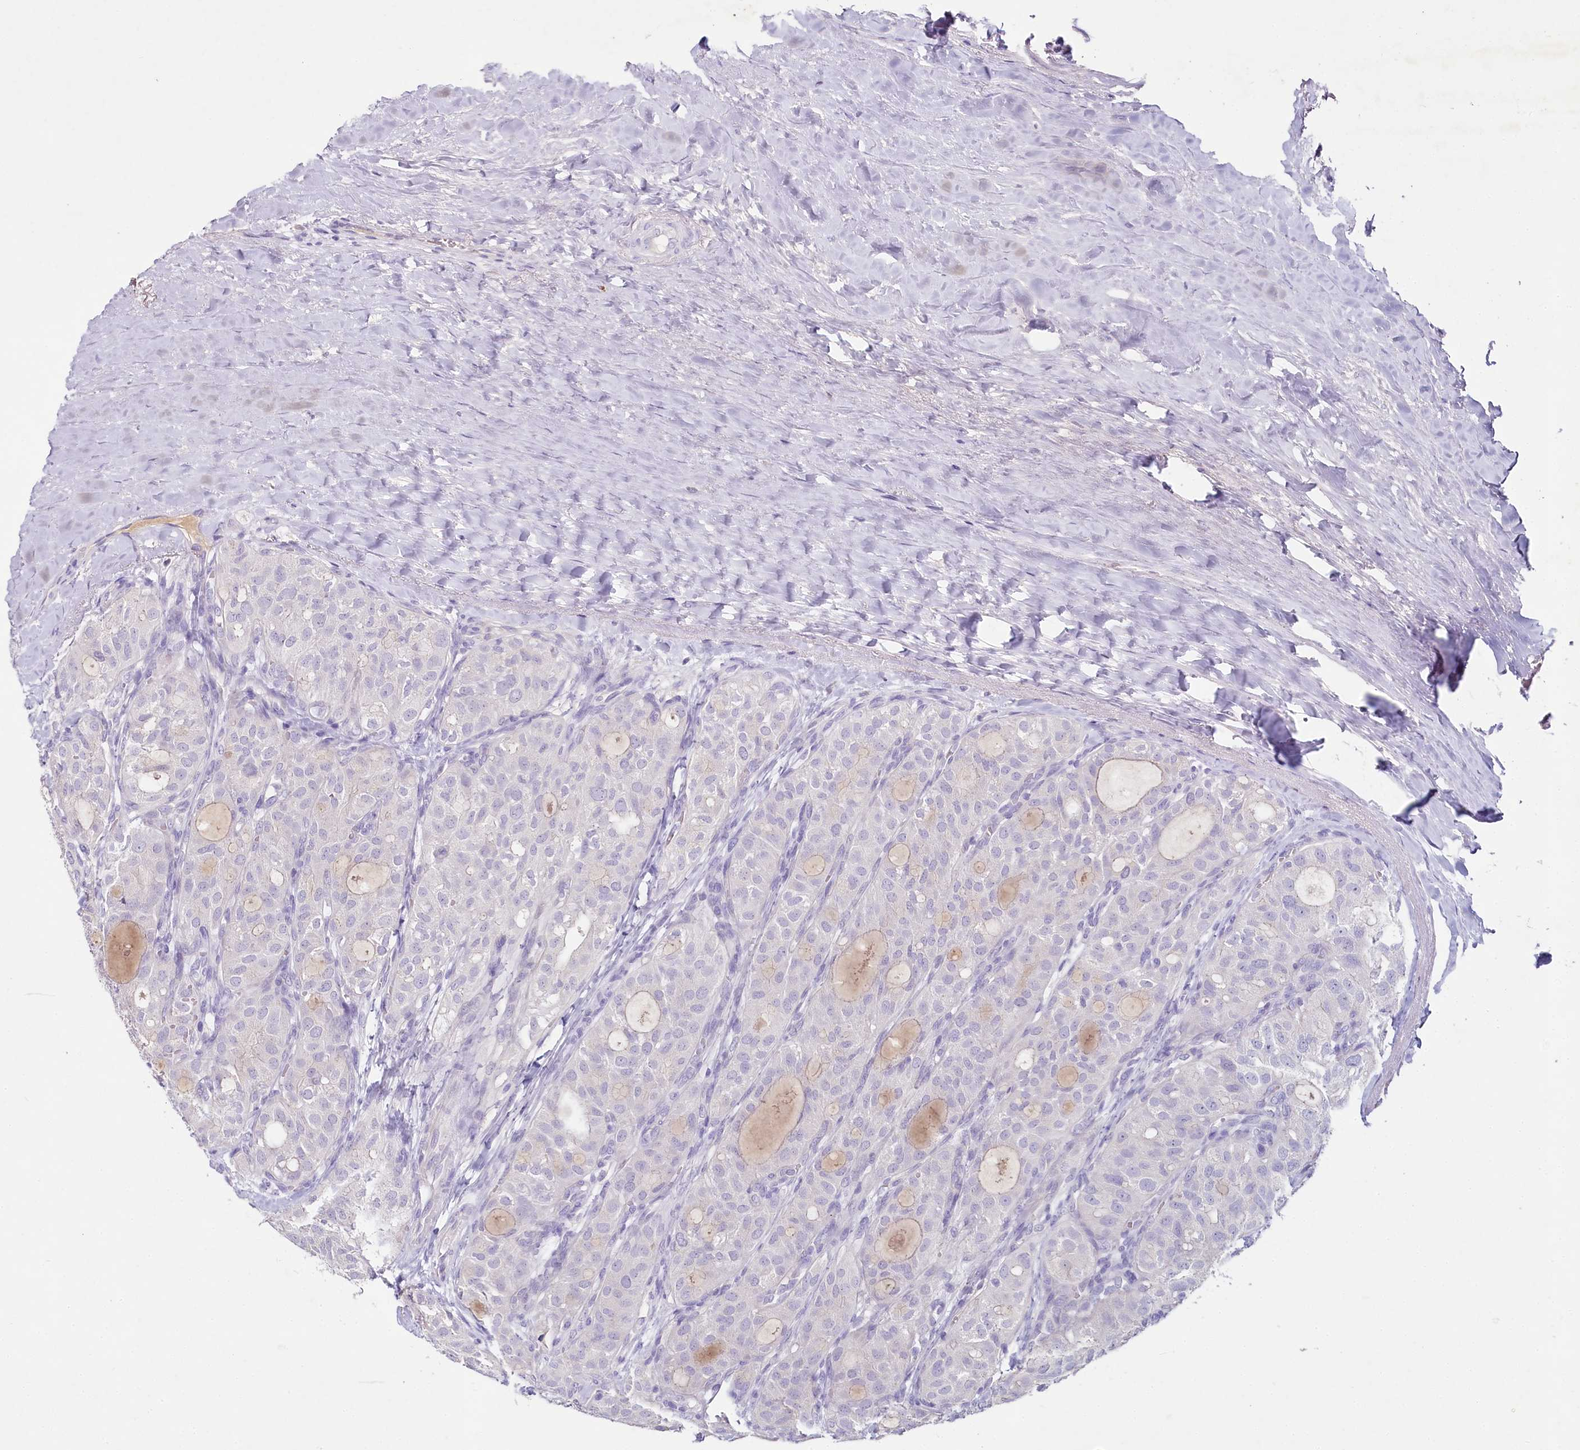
{"staining": {"intensity": "negative", "quantity": "none", "location": "none"}, "tissue": "thyroid cancer", "cell_type": "Tumor cells", "image_type": "cancer", "snomed": [{"axis": "morphology", "description": "Follicular adenoma carcinoma, NOS"}, {"axis": "topography", "description": "Thyroid gland"}], "caption": "IHC photomicrograph of thyroid cancer stained for a protein (brown), which displays no expression in tumor cells.", "gene": "HPD", "patient": {"sex": "male", "age": 75}}